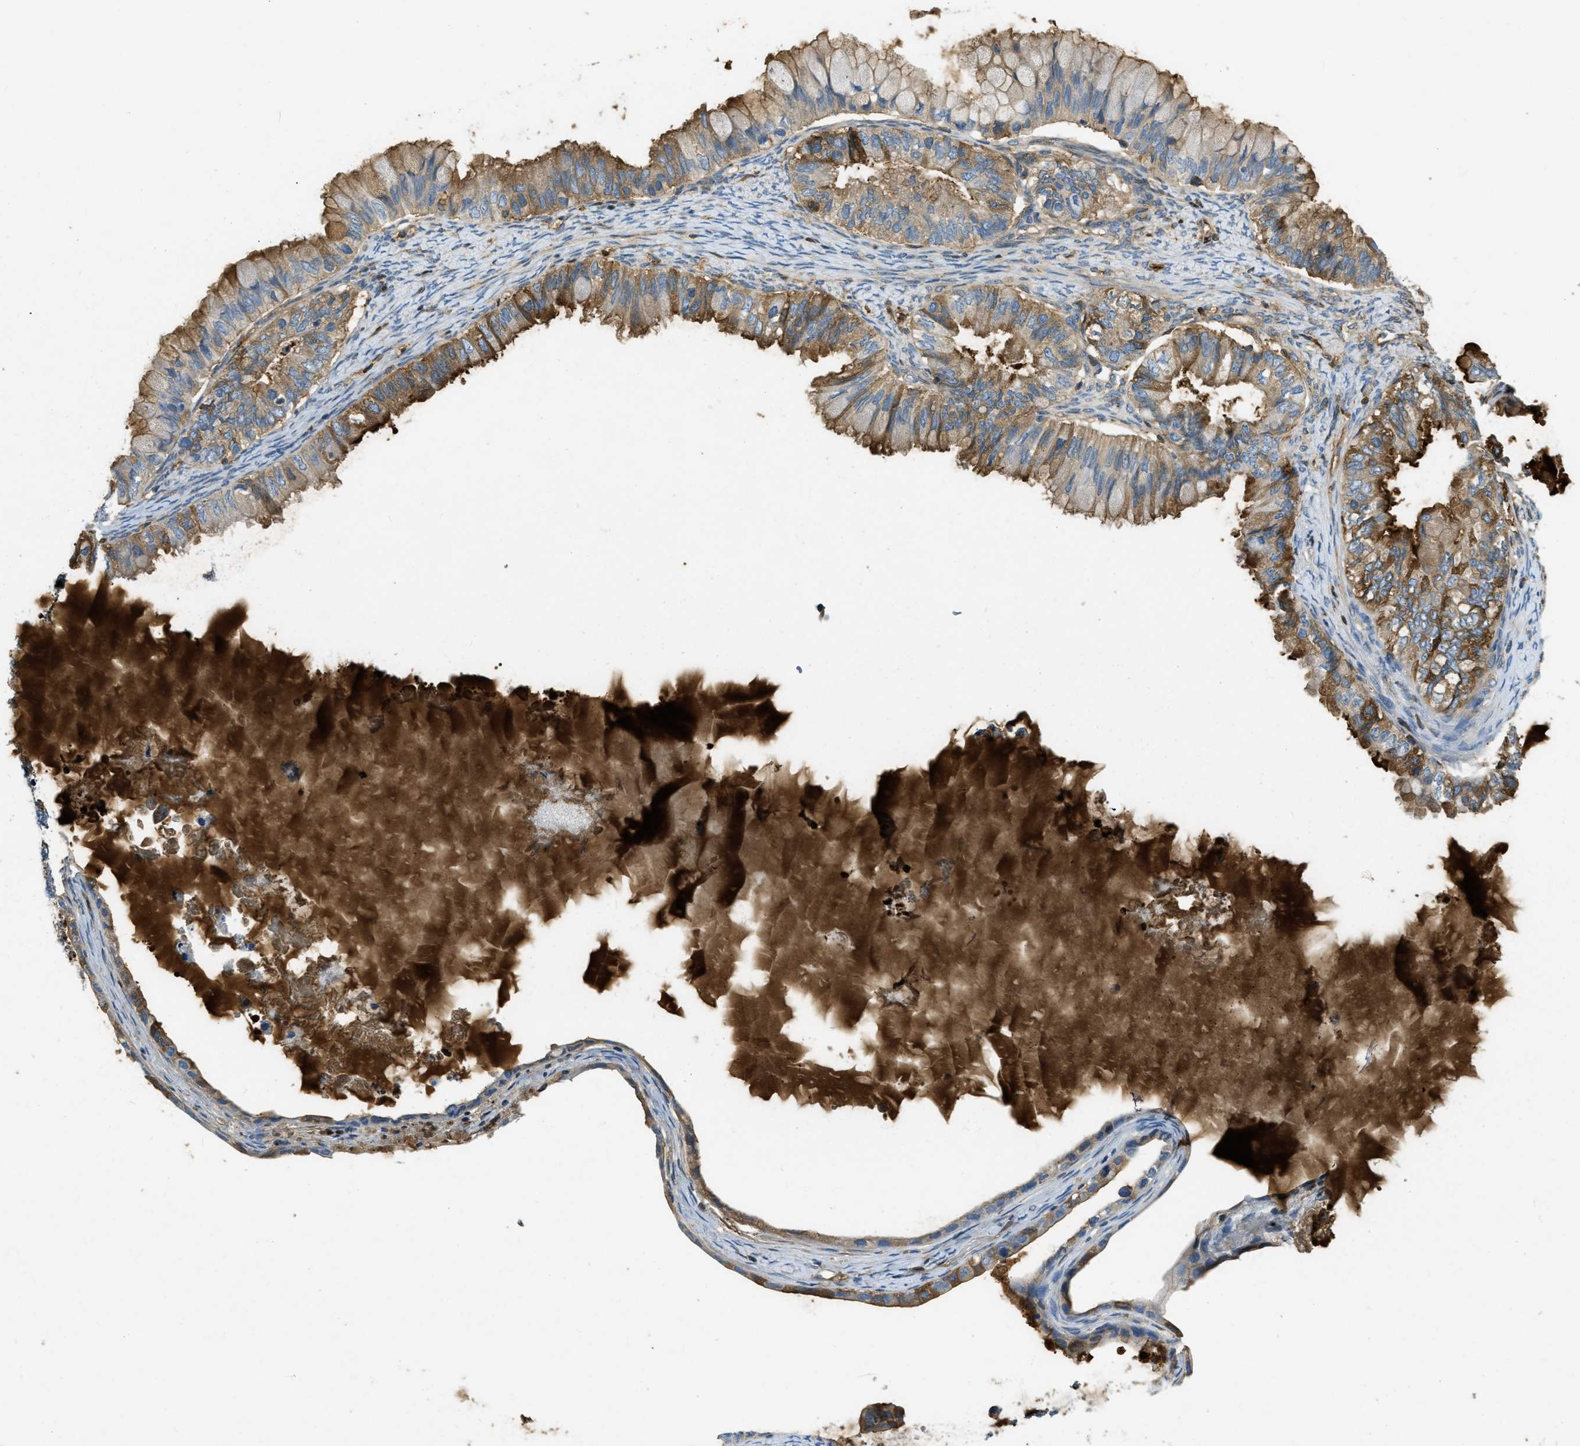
{"staining": {"intensity": "weak", "quantity": ">75%", "location": "cytoplasmic/membranous"}, "tissue": "ovarian cancer", "cell_type": "Tumor cells", "image_type": "cancer", "snomed": [{"axis": "morphology", "description": "Cystadenocarcinoma, mucinous, NOS"}, {"axis": "topography", "description": "Ovary"}], "caption": "Immunohistochemical staining of mucinous cystadenocarcinoma (ovarian) displays low levels of weak cytoplasmic/membranous staining in approximately >75% of tumor cells.", "gene": "PRTN3", "patient": {"sex": "female", "age": 80}}